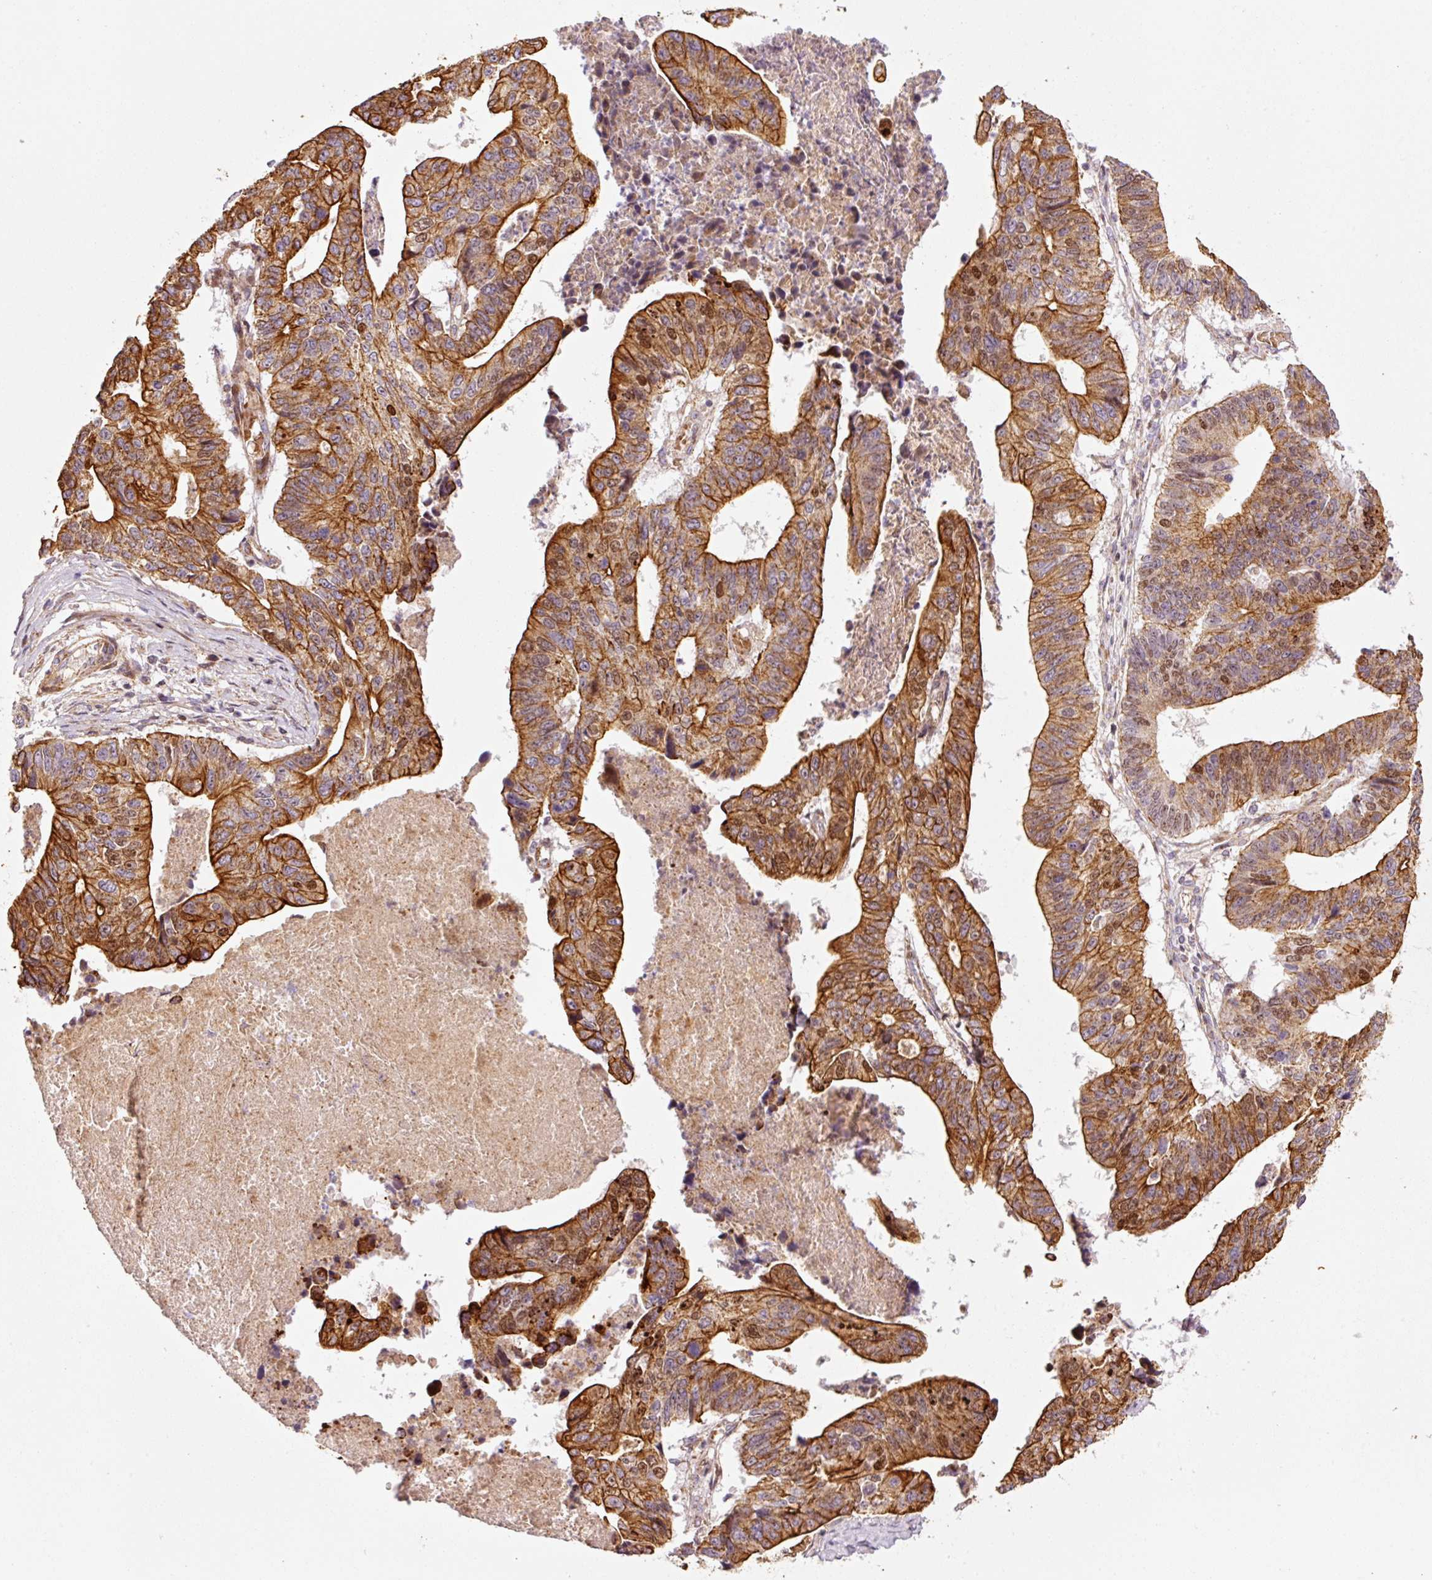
{"staining": {"intensity": "strong", "quantity": ">75%", "location": "cytoplasmic/membranous"}, "tissue": "stomach cancer", "cell_type": "Tumor cells", "image_type": "cancer", "snomed": [{"axis": "morphology", "description": "Adenocarcinoma, NOS"}, {"axis": "topography", "description": "Stomach"}], "caption": "Immunohistochemical staining of stomach cancer demonstrates strong cytoplasmic/membranous protein expression in about >75% of tumor cells.", "gene": "ANKRD20A1", "patient": {"sex": "male", "age": 59}}